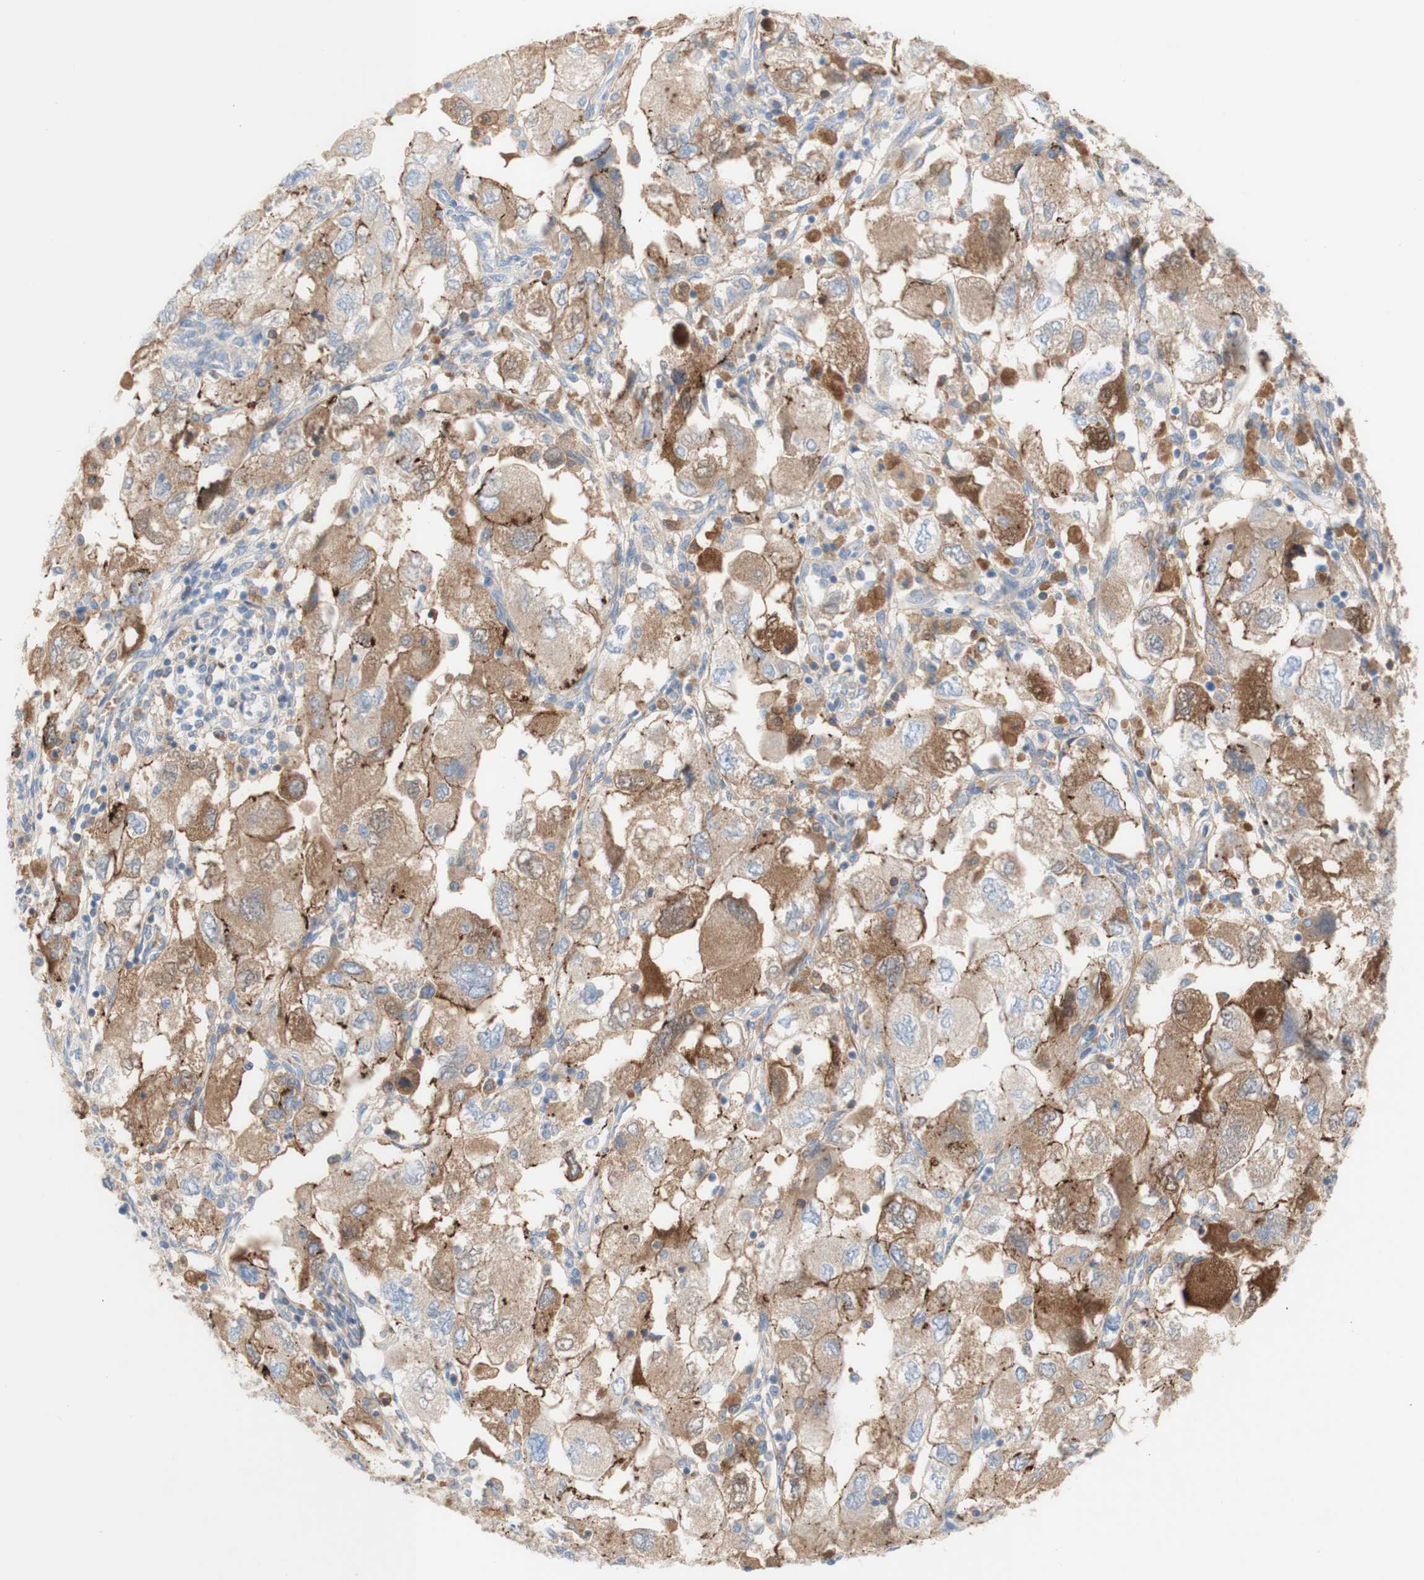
{"staining": {"intensity": "moderate", "quantity": ">75%", "location": "cytoplasmic/membranous"}, "tissue": "ovarian cancer", "cell_type": "Tumor cells", "image_type": "cancer", "snomed": [{"axis": "morphology", "description": "Carcinoma, NOS"}, {"axis": "morphology", "description": "Cystadenocarcinoma, serous, NOS"}, {"axis": "topography", "description": "Ovary"}], "caption": "Human ovarian cancer stained for a protein (brown) displays moderate cytoplasmic/membranous positive staining in about >75% of tumor cells.", "gene": "DSC2", "patient": {"sex": "female", "age": 69}}